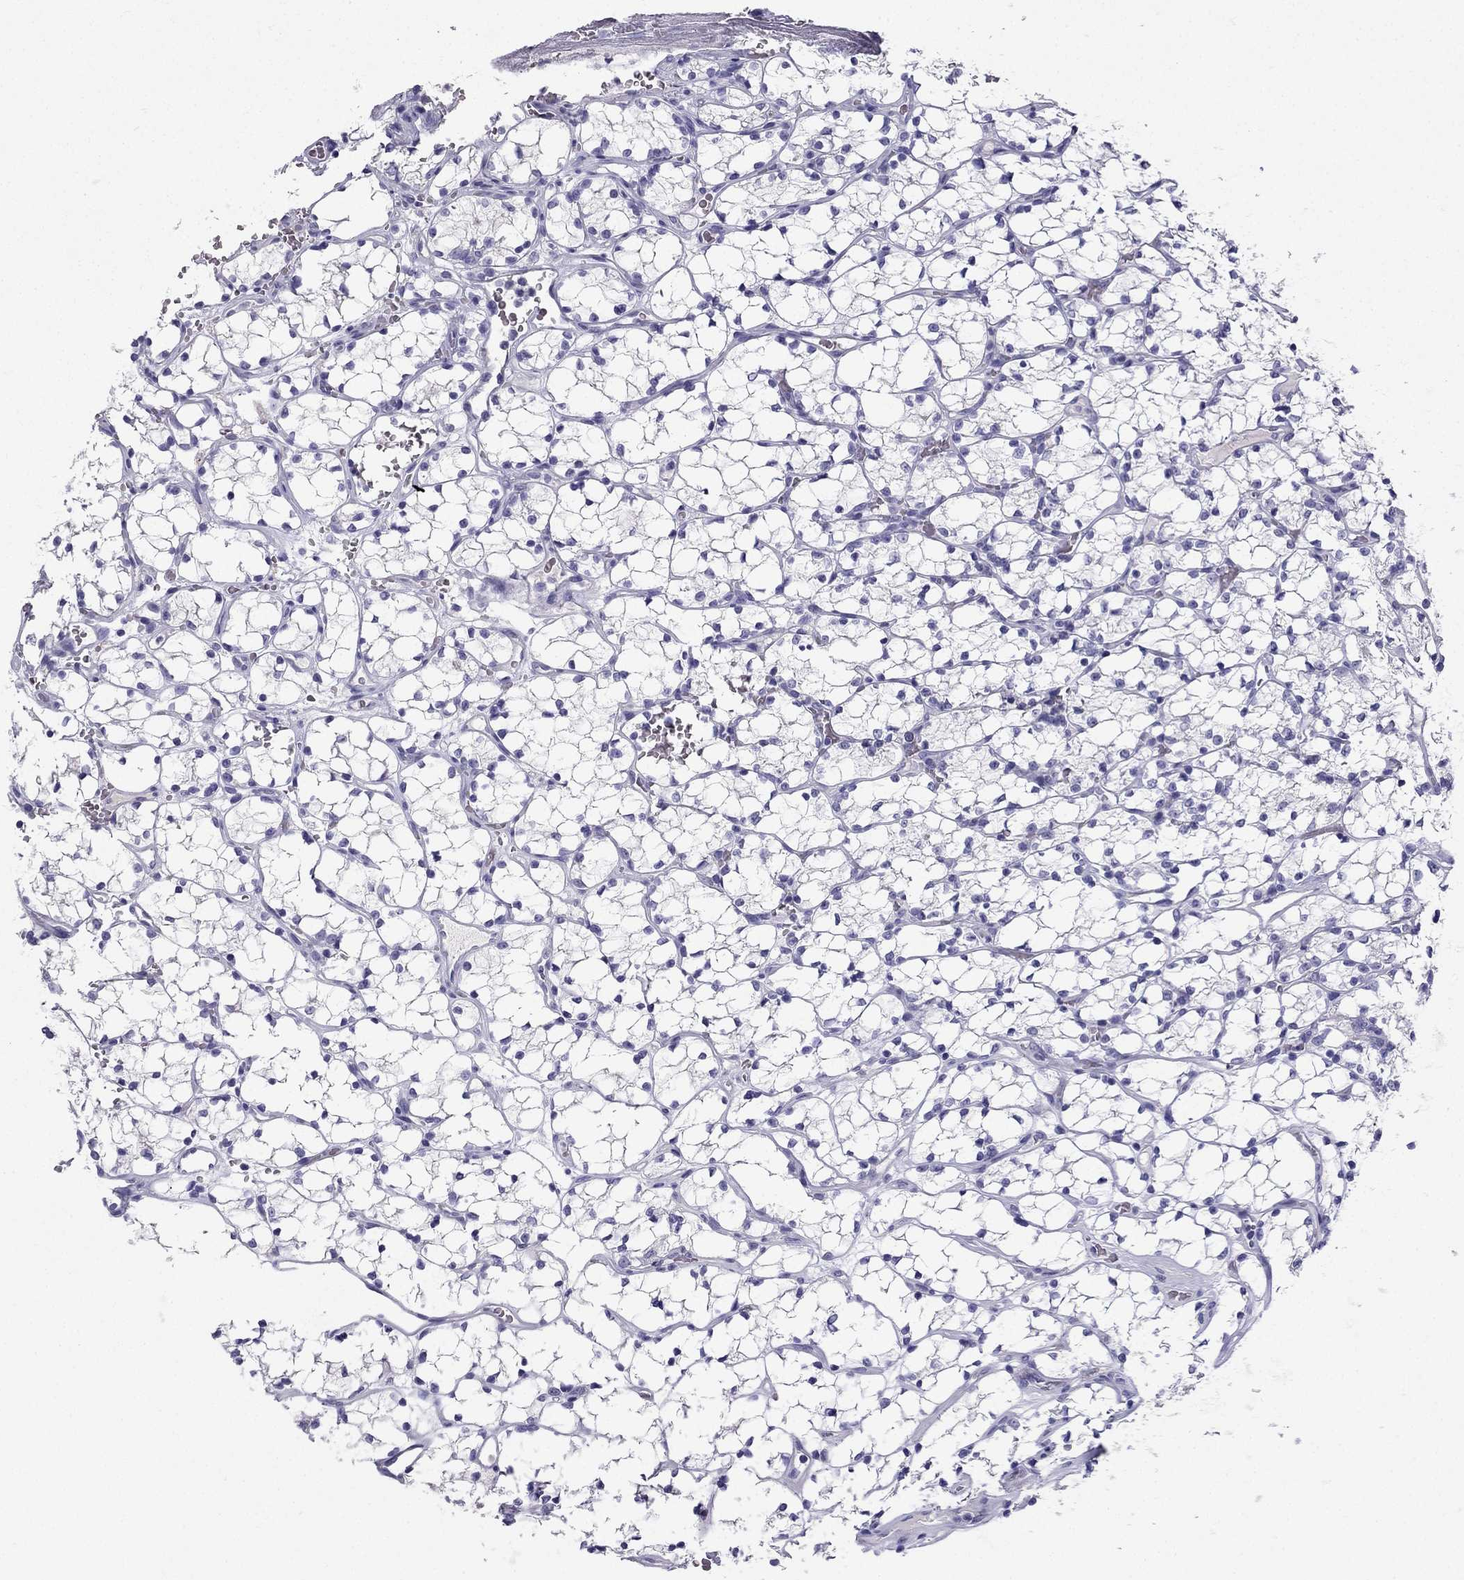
{"staining": {"intensity": "negative", "quantity": "none", "location": "none"}, "tissue": "renal cancer", "cell_type": "Tumor cells", "image_type": "cancer", "snomed": [{"axis": "morphology", "description": "Adenocarcinoma, NOS"}, {"axis": "topography", "description": "Kidney"}], "caption": "The immunohistochemistry (IHC) histopathology image has no significant staining in tumor cells of renal adenocarcinoma tissue.", "gene": "NPTX1", "patient": {"sex": "female", "age": 69}}